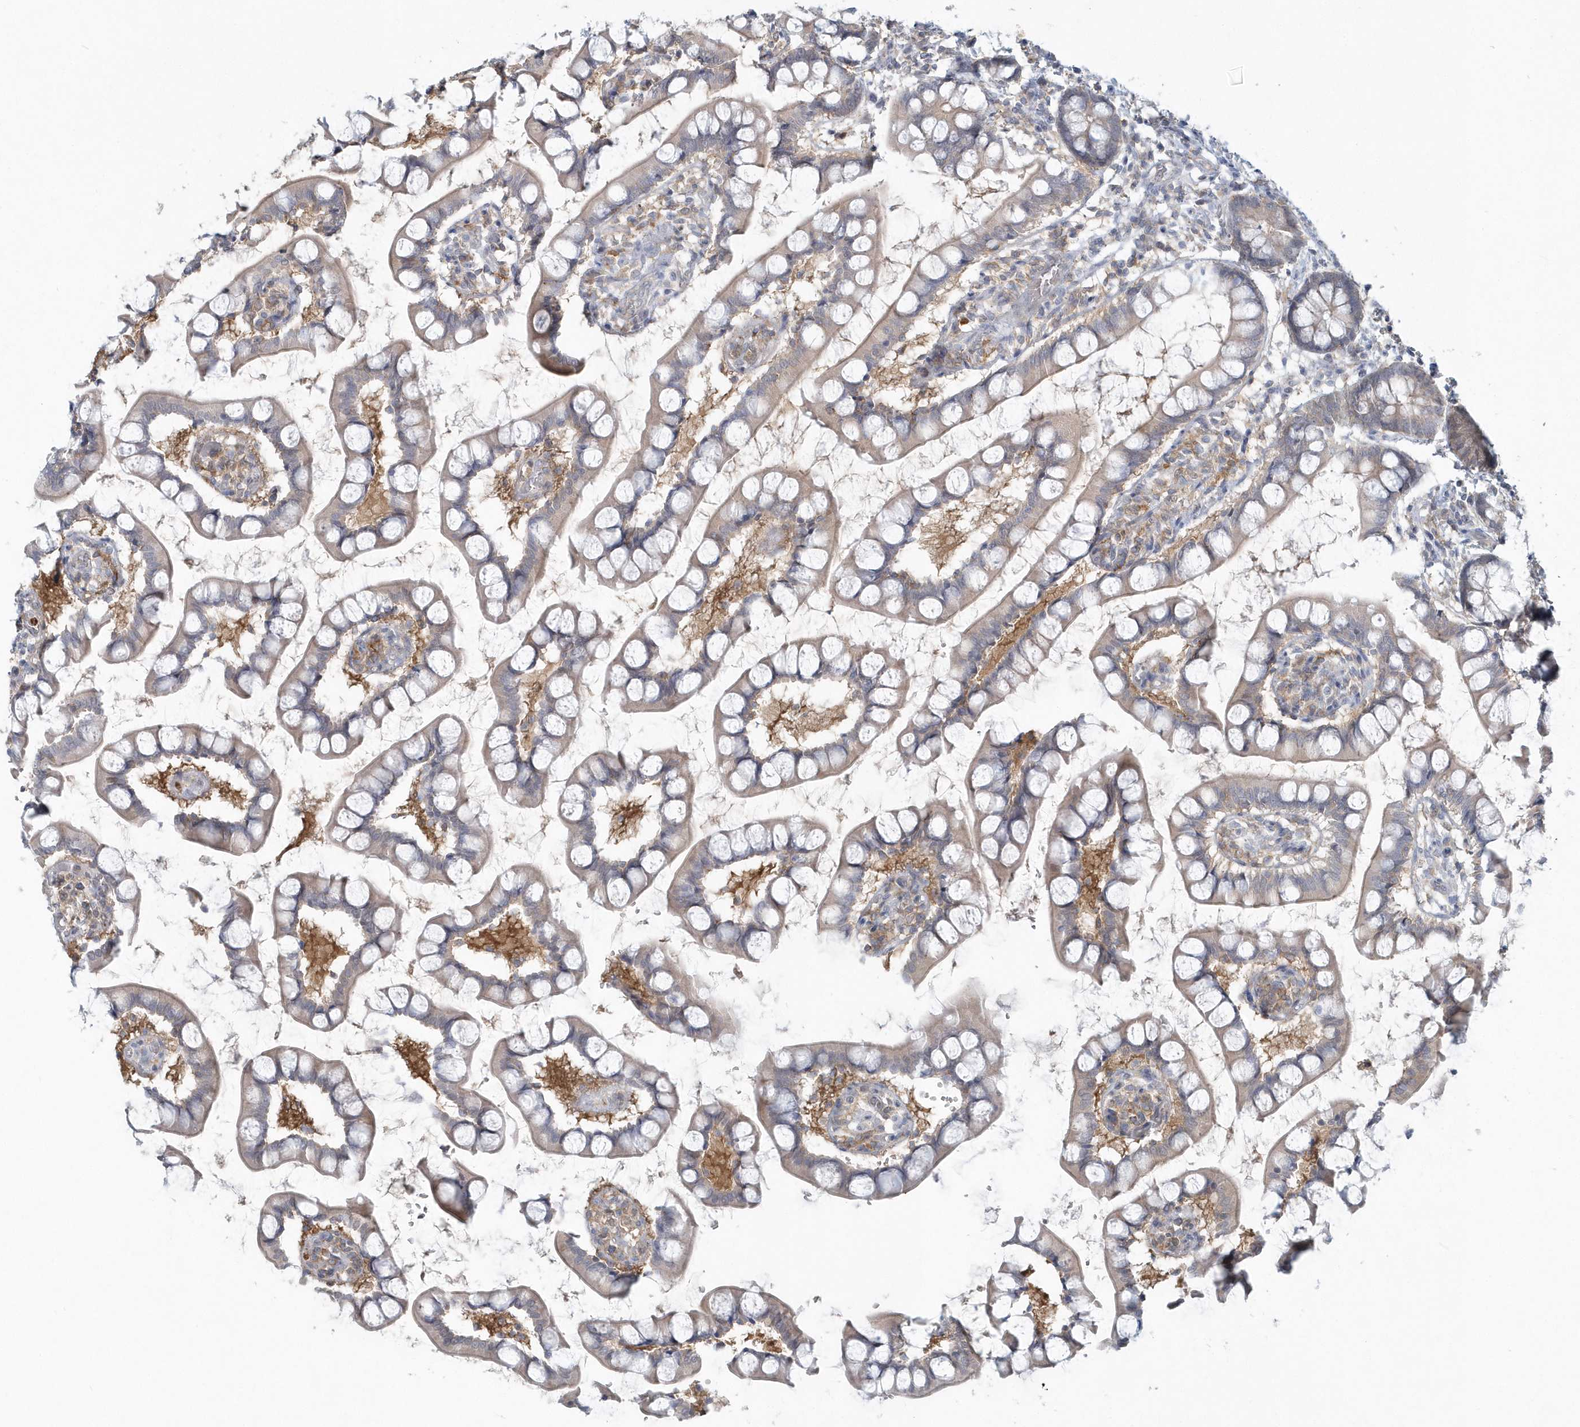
{"staining": {"intensity": "moderate", "quantity": "<25%", "location": "cytoplasmic/membranous"}, "tissue": "small intestine", "cell_type": "Glandular cells", "image_type": "normal", "snomed": [{"axis": "morphology", "description": "Normal tissue, NOS"}, {"axis": "topography", "description": "Small intestine"}], "caption": "Small intestine stained with DAB (3,3'-diaminobenzidine) IHC displays low levels of moderate cytoplasmic/membranous expression in approximately <25% of glandular cells. The staining was performed using DAB, with brown indicating positive protein expression. Nuclei are stained blue with hematoxylin.", "gene": "RNF7", "patient": {"sex": "male", "age": 52}}